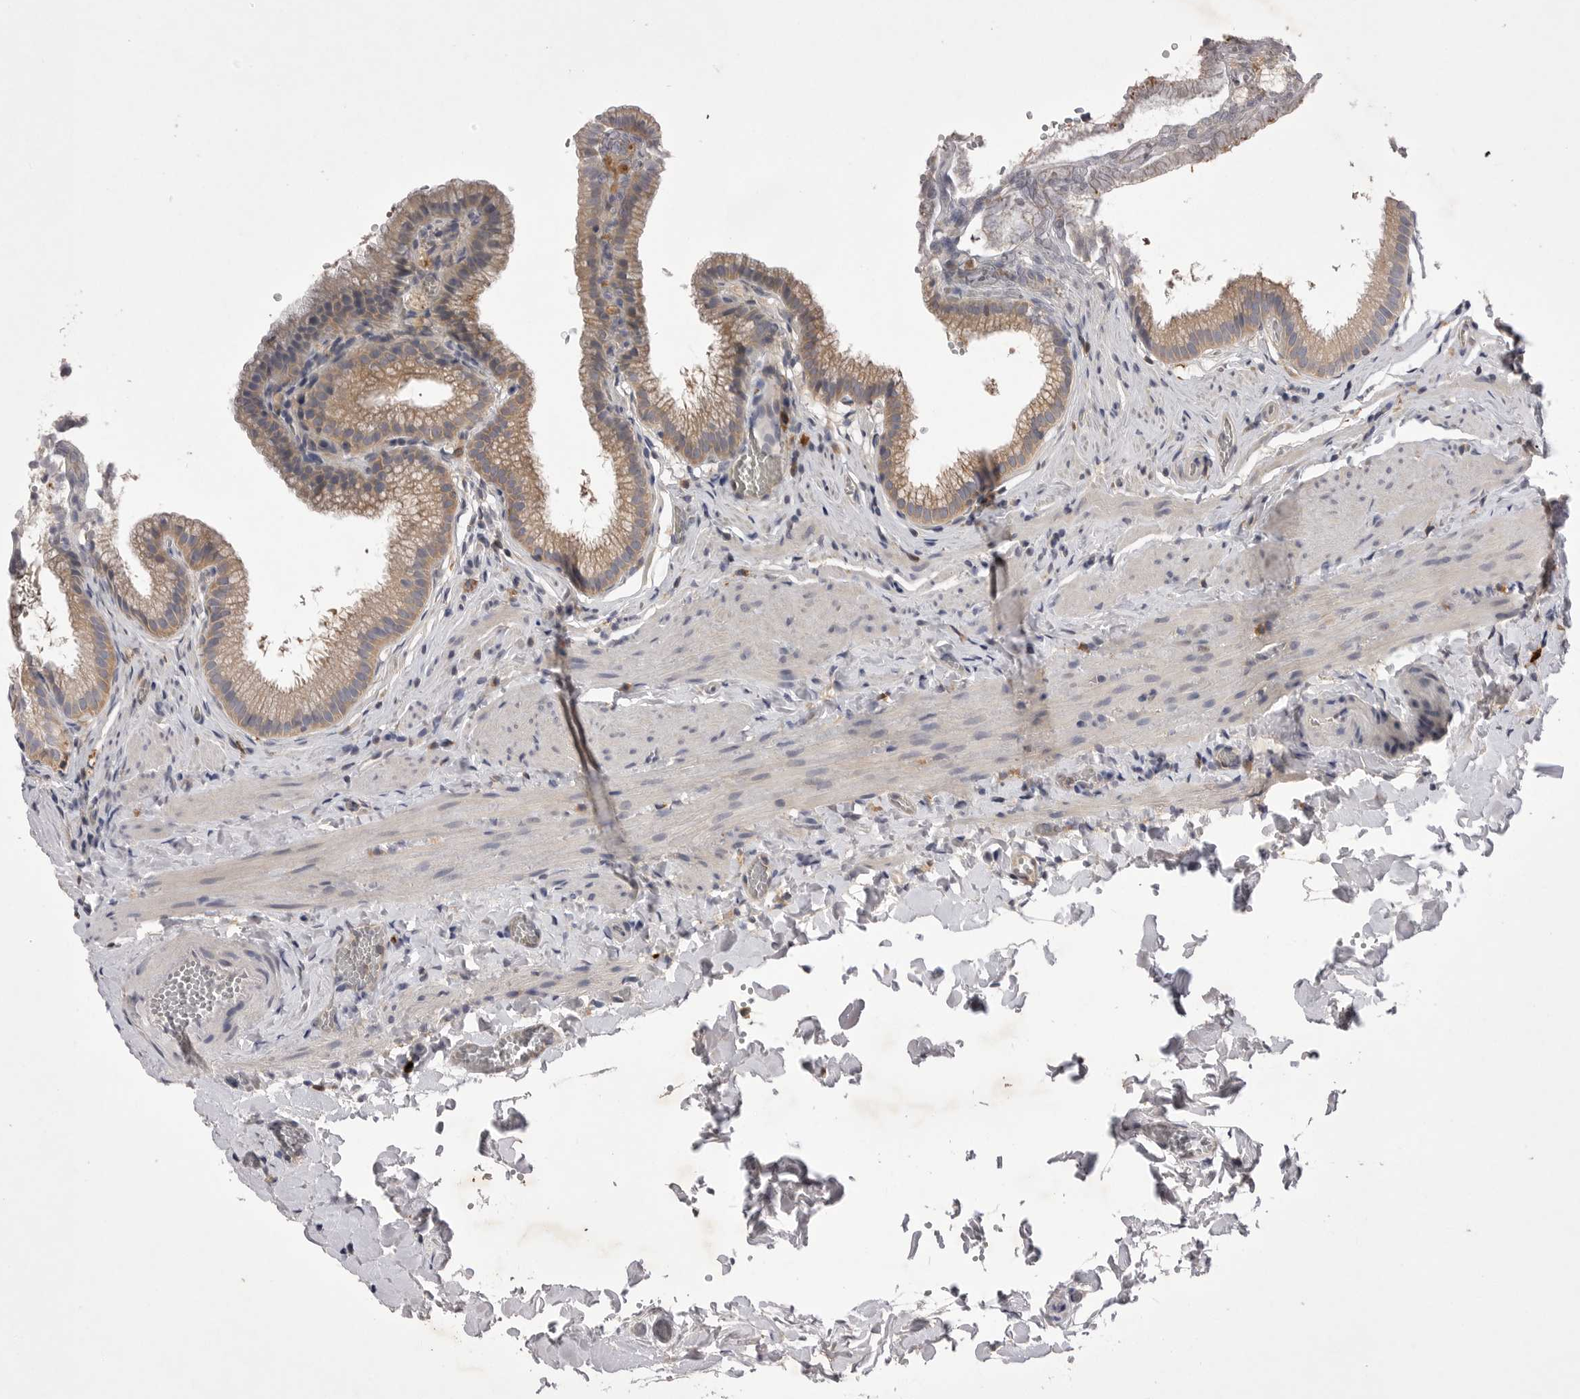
{"staining": {"intensity": "moderate", "quantity": ">75%", "location": "cytoplasmic/membranous"}, "tissue": "gallbladder", "cell_type": "Glandular cells", "image_type": "normal", "snomed": [{"axis": "morphology", "description": "Normal tissue, NOS"}, {"axis": "topography", "description": "Gallbladder"}], "caption": "Immunohistochemistry histopathology image of normal gallbladder stained for a protein (brown), which exhibits medium levels of moderate cytoplasmic/membranous positivity in about >75% of glandular cells.", "gene": "VAC14", "patient": {"sex": "male", "age": 38}}